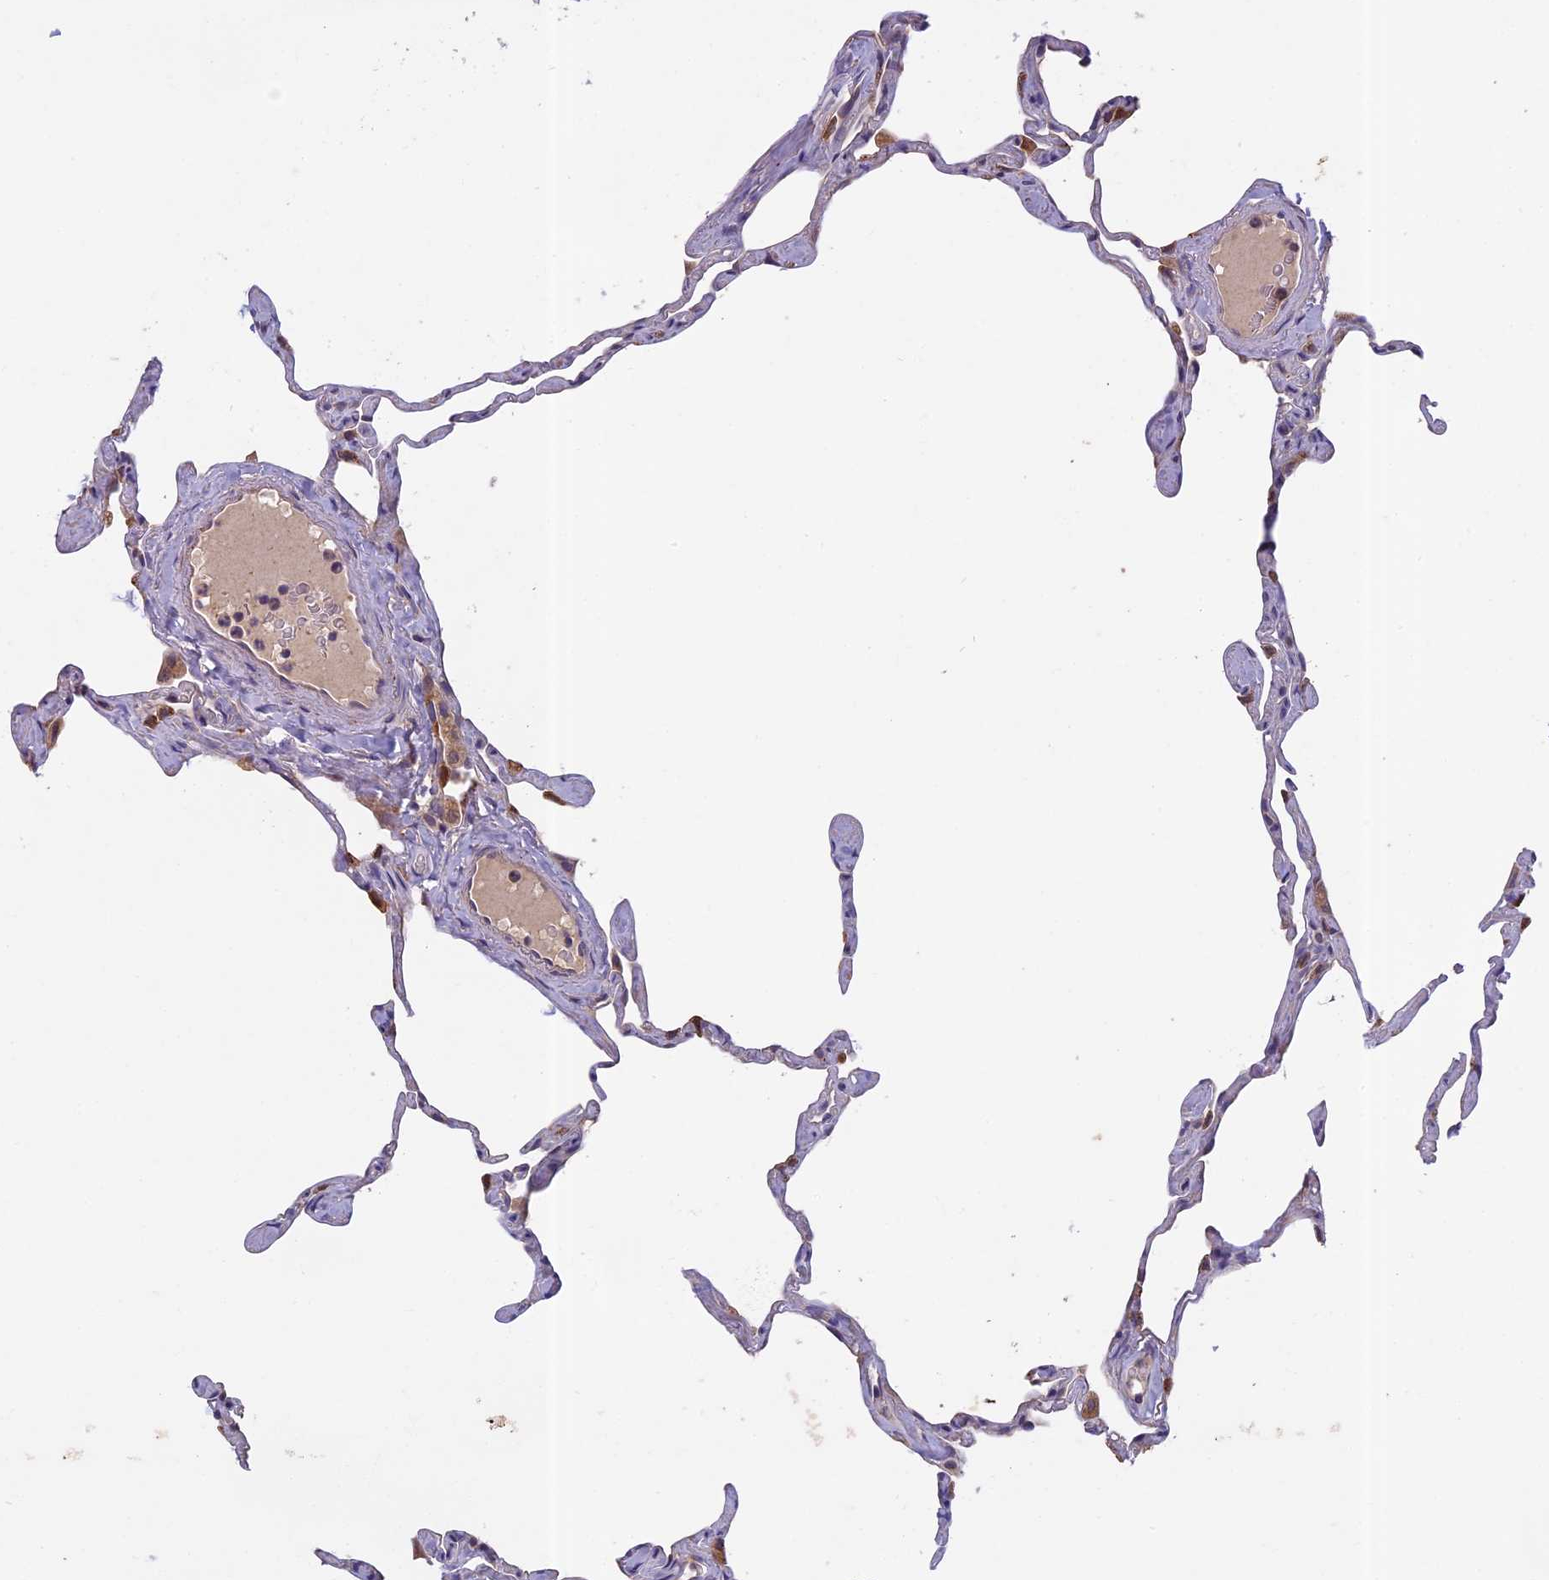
{"staining": {"intensity": "strong", "quantity": "25%-75%", "location": "cytoplasmic/membranous"}, "tissue": "lung", "cell_type": "Alveolar cells", "image_type": "normal", "snomed": [{"axis": "morphology", "description": "Normal tissue, NOS"}, {"axis": "topography", "description": "Lung"}], "caption": "A photomicrograph of lung stained for a protein demonstrates strong cytoplasmic/membranous brown staining in alveolar cells. (DAB (3,3'-diaminobenzidine) = brown stain, brightfield microscopy at high magnification).", "gene": "SEMA7A", "patient": {"sex": "male", "age": 65}}